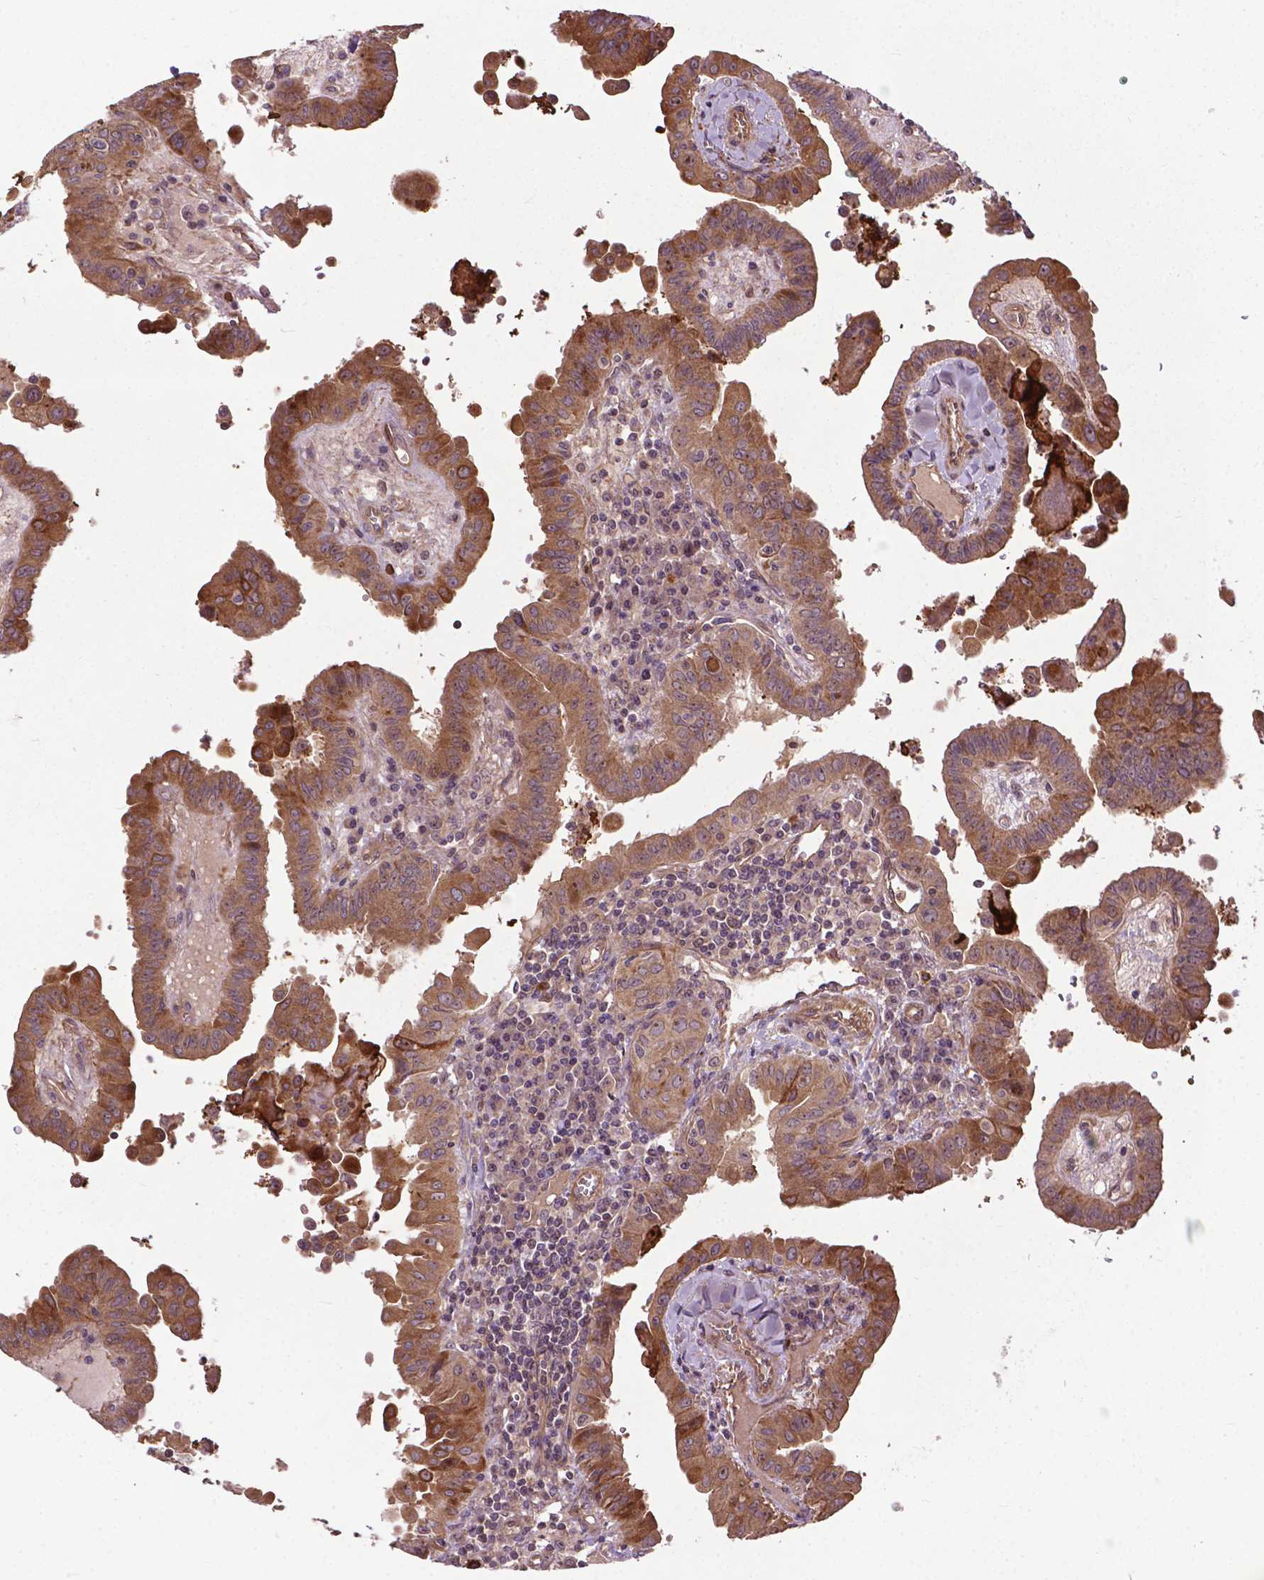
{"staining": {"intensity": "moderate", "quantity": ">75%", "location": "cytoplasmic/membranous"}, "tissue": "thyroid cancer", "cell_type": "Tumor cells", "image_type": "cancer", "snomed": [{"axis": "morphology", "description": "Papillary adenocarcinoma, NOS"}, {"axis": "topography", "description": "Thyroid gland"}], "caption": "IHC of human thyroid cancer reveals medium levels of moderate cytoplasmic/membranous positivity in approximately >75% of tumor cells.", "gene": "PARP3", "patient": {"sex": "female", "age": 37}}